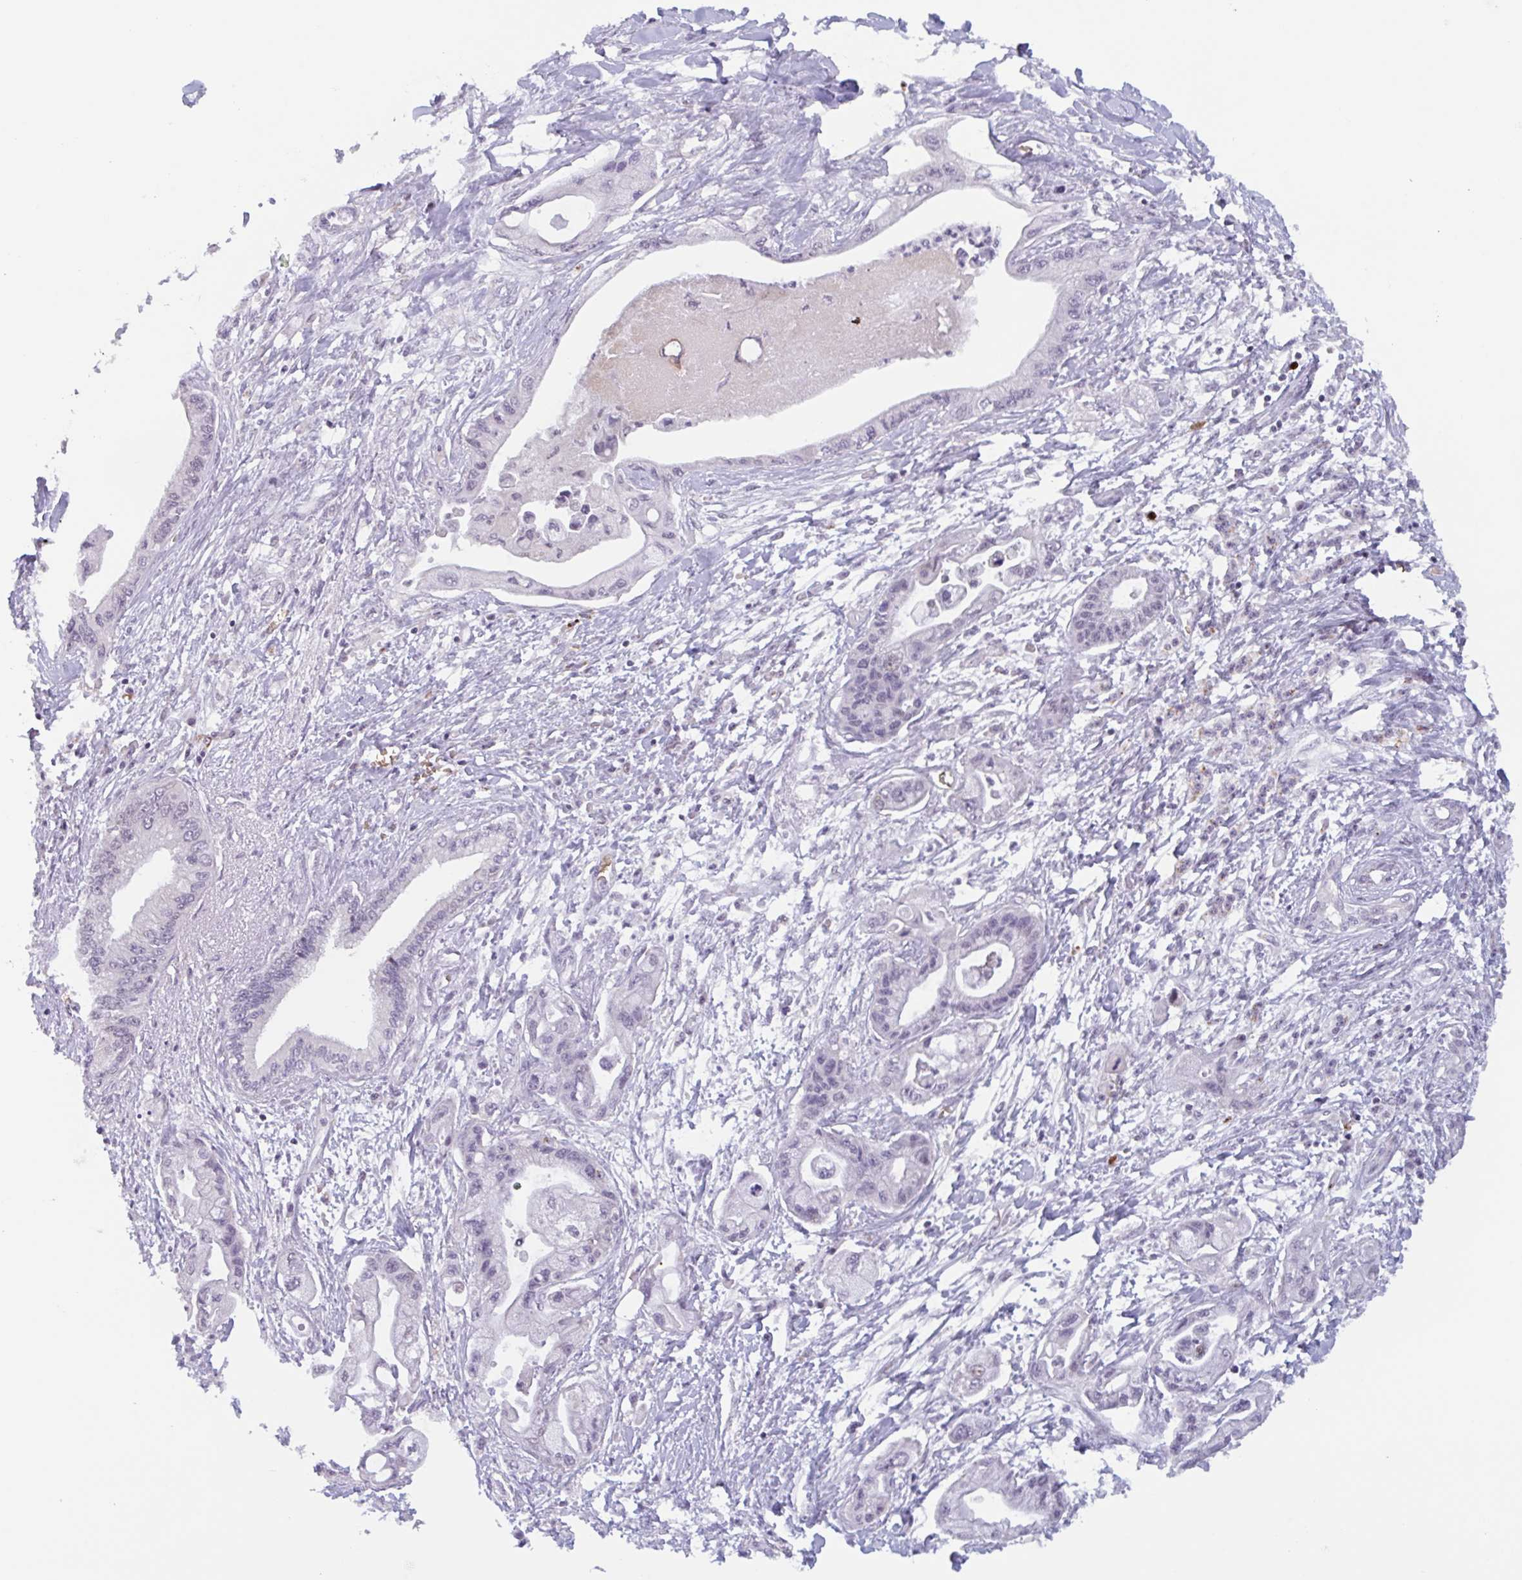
{"staining": {"intensity": "negative", "quantity": "none", "location": "none"}, "tissue": "pancreatic cancer", "cell_type": "Tumor cells", "image_type": "cancer", "snomed": [{"axis": "morphology", "description": "Adenocarcinoma, NOS"}, {"axis": "topography", "description": "Pancreas"}], "caption": "This micrograph is of pancreatic cancer (adenocarcinoma) stained with IHC to label a protein in brown with the nuclei are counter-stained blue. There is no expression in tumor cells. Brightfield microscopy of immunohistochemistry stained with DAB (3,3'-diaminobenzidine) (brown) and hematoxylin (blue), captured at high magnification.", "gene": "RHAG", "patient": {"sex": "male", "age": 61}}